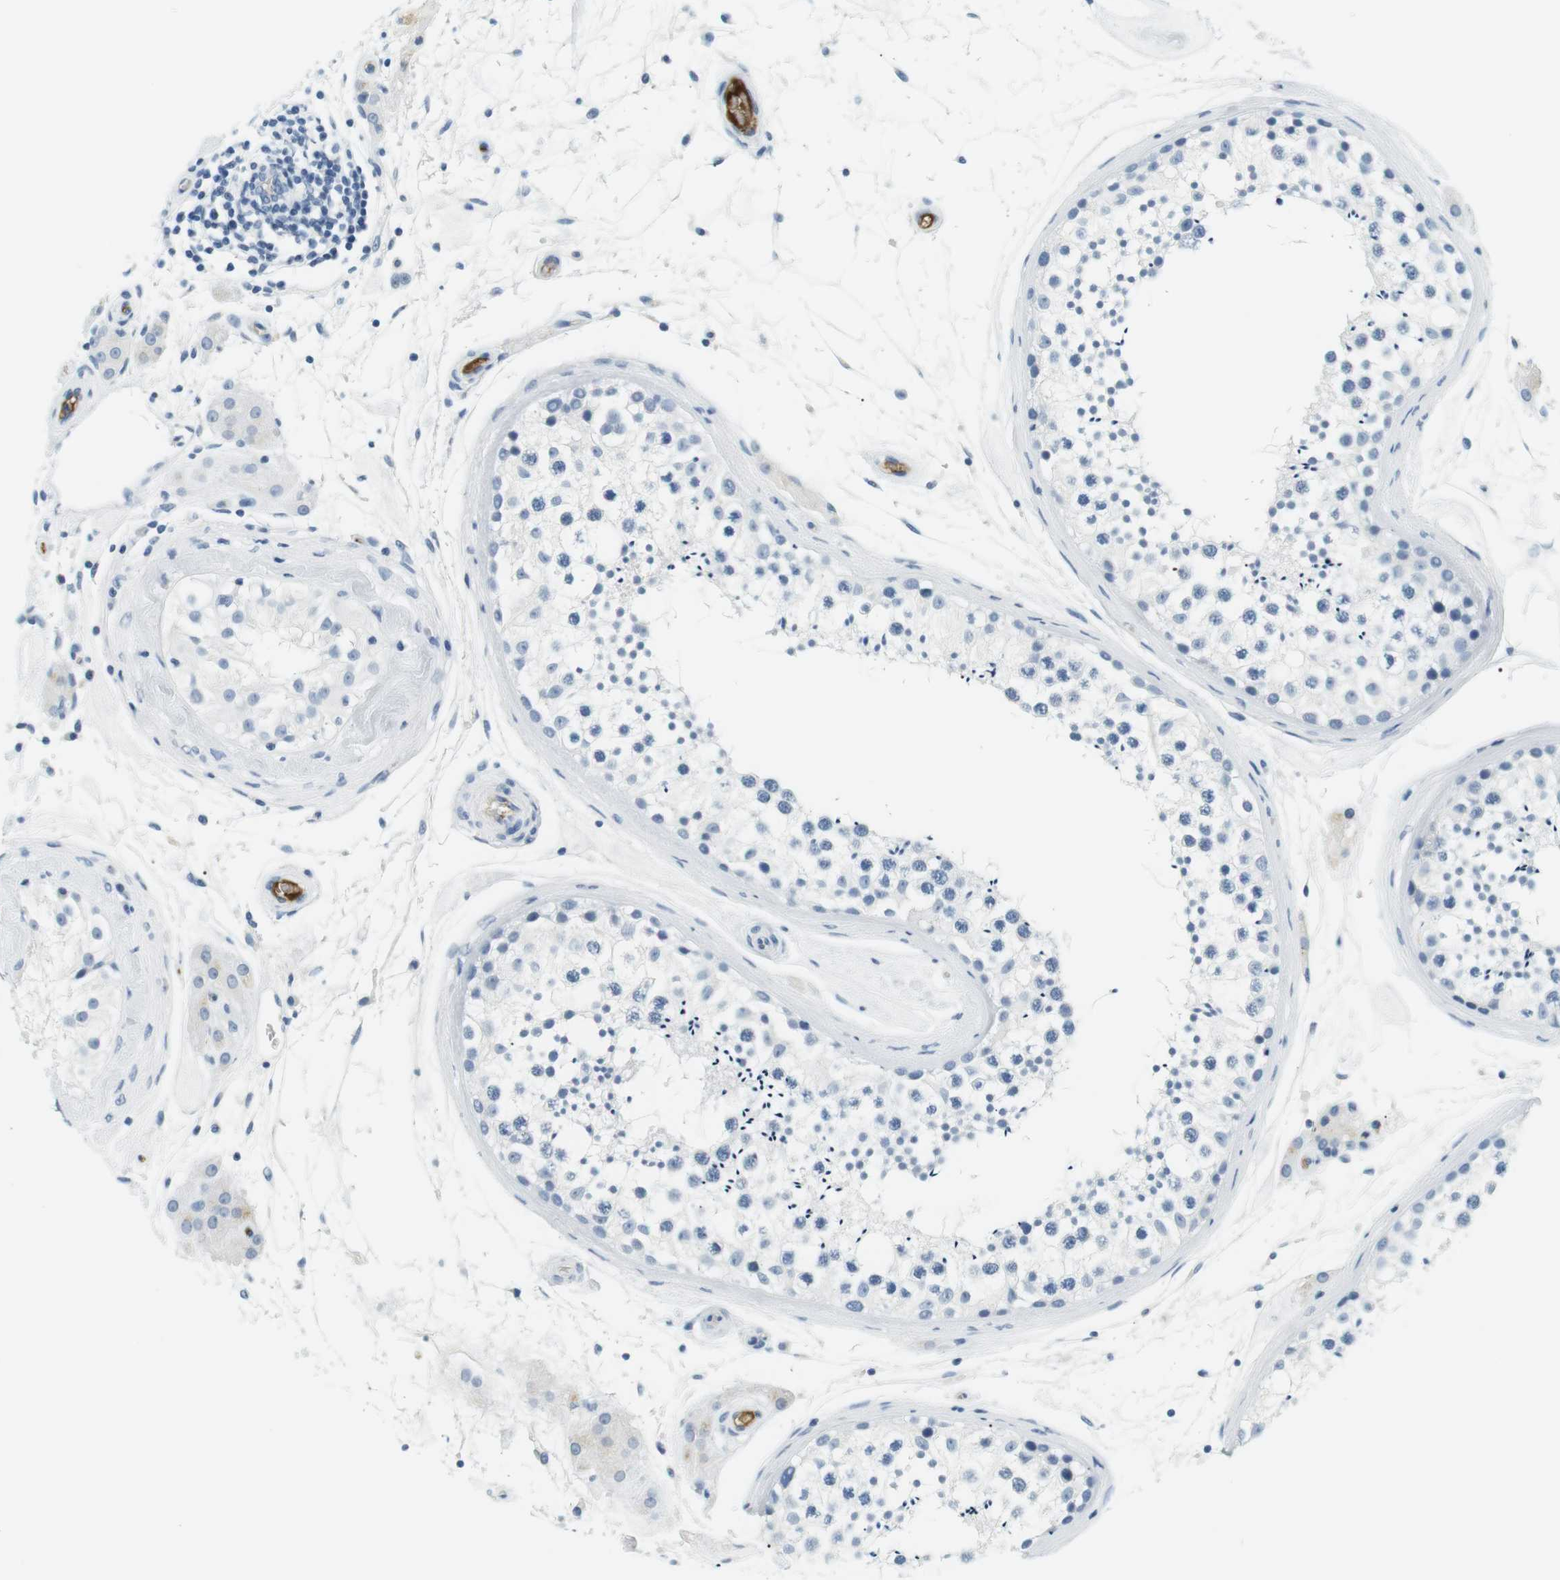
{"staining": {"intensity": "negative", "quantity": "none", "location": "none"}, "tissue": "testis", "cell_type": "Cells in seminiferous ducts", "image_type": "normal", "snomed": [{"axis": "morphology", "description": "Normal tissue, NOS"}, {"axis": "topography", "description": "Testis"}], "caption": "An immunohistochemistry micrograph of normal testis is shown. There is no staining in cells in seminiferous ducts of testis. The staining was performed using DAB to visualize the protein expression in brown, while the nuclei were stained in blue with hematoxylin (Magnification: 20x).", "gene": "APOB", "patient": {"sex": "male", "age": 46}}